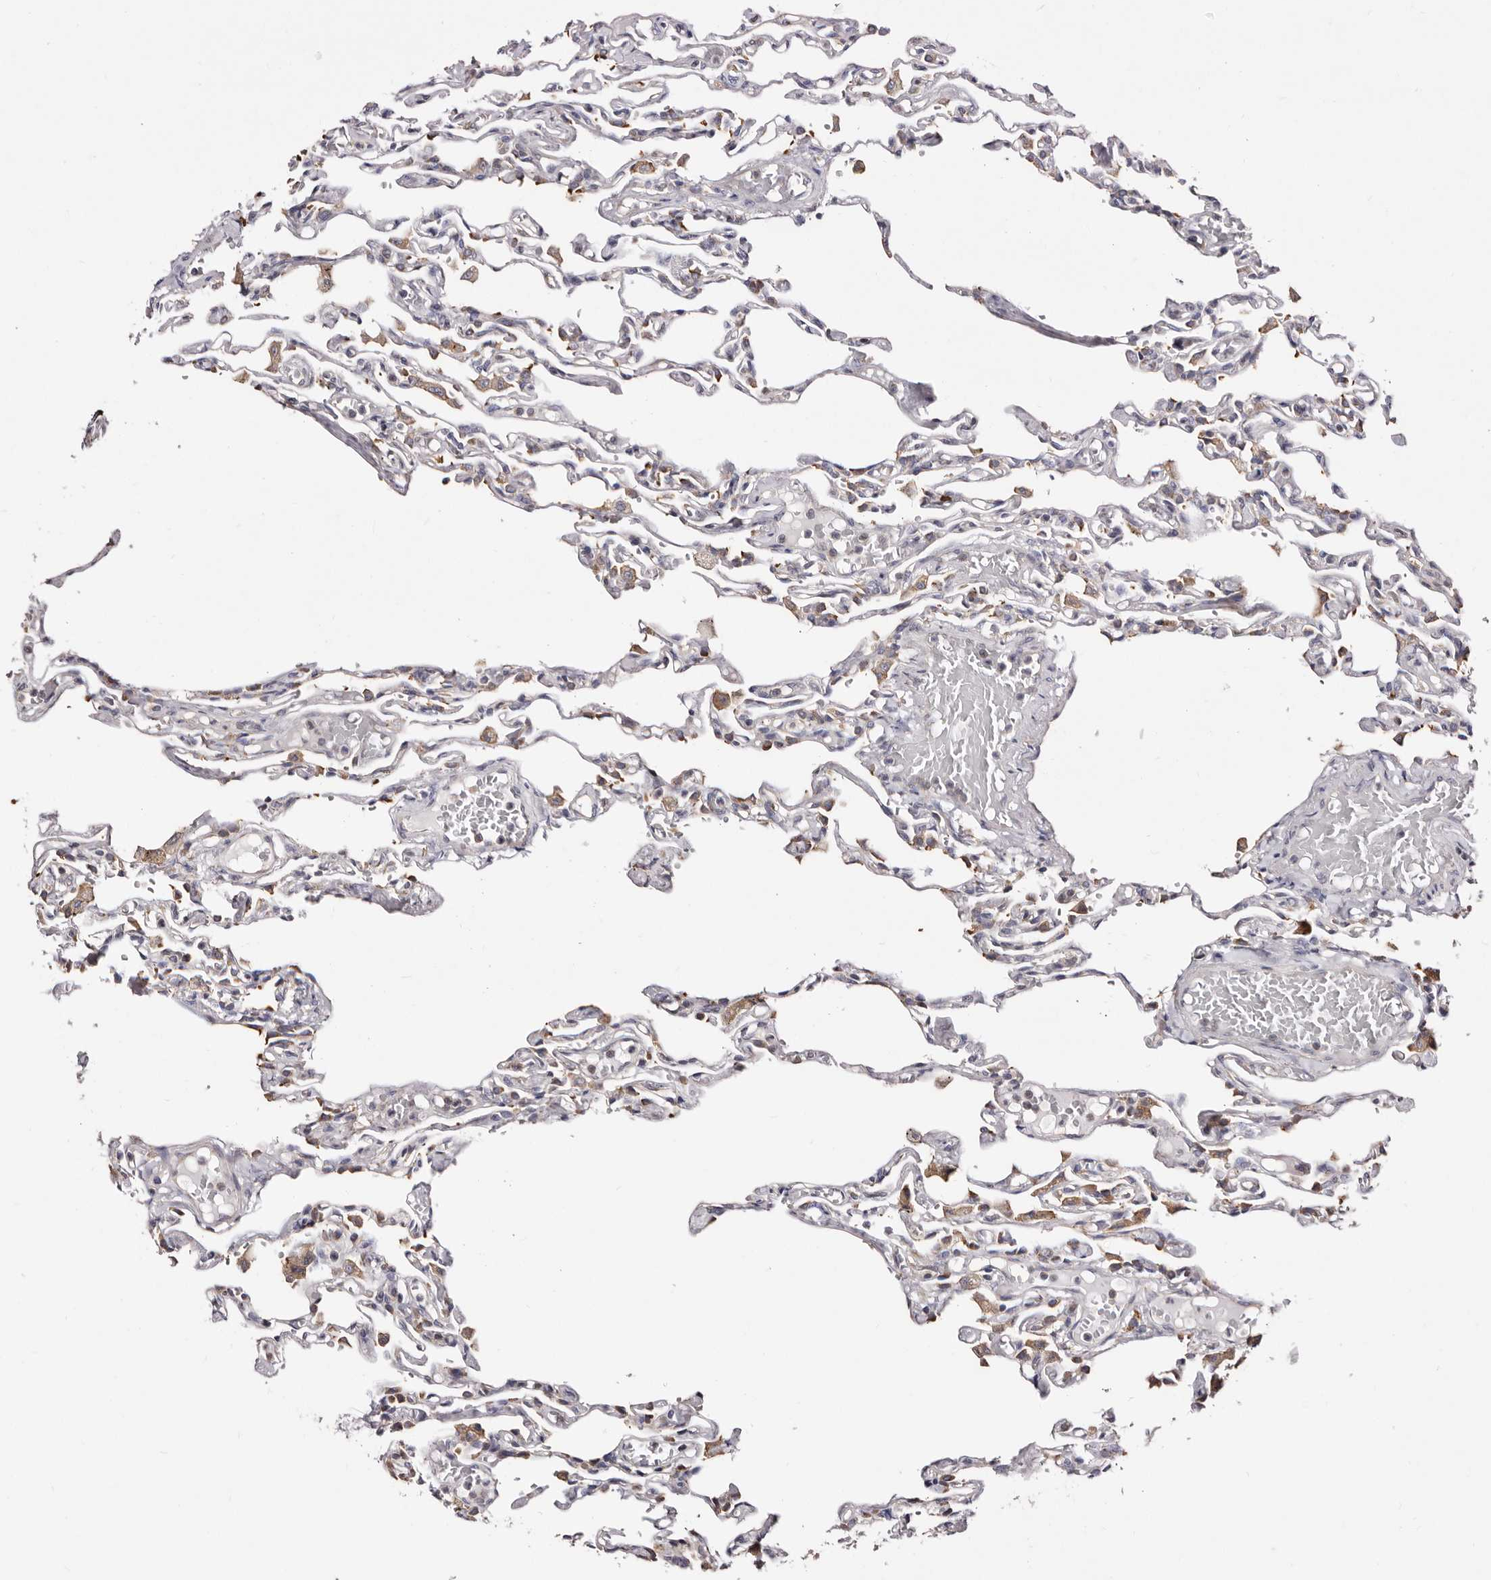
{"staining": {"intensity": "moderate", "quantity": "<25%", "location": "cytoplasmic/membranous"}, "tissue": "lung", "cell_type": "Alveolar cells", "image_type": "normal", "snomed": [{"axis": "morphology", "description": "Normal tissue, NOS"}, {"axis": "topography", "description": "Lung"}], "caption": "This photomicrograph shows IHC staining of unremarkable lung, with low moderate cytoplasmic/membranous expression in about <25% of alveolar cells.", "gene": "ACBD6", "patient": {"sex": "male", "age": 21}}